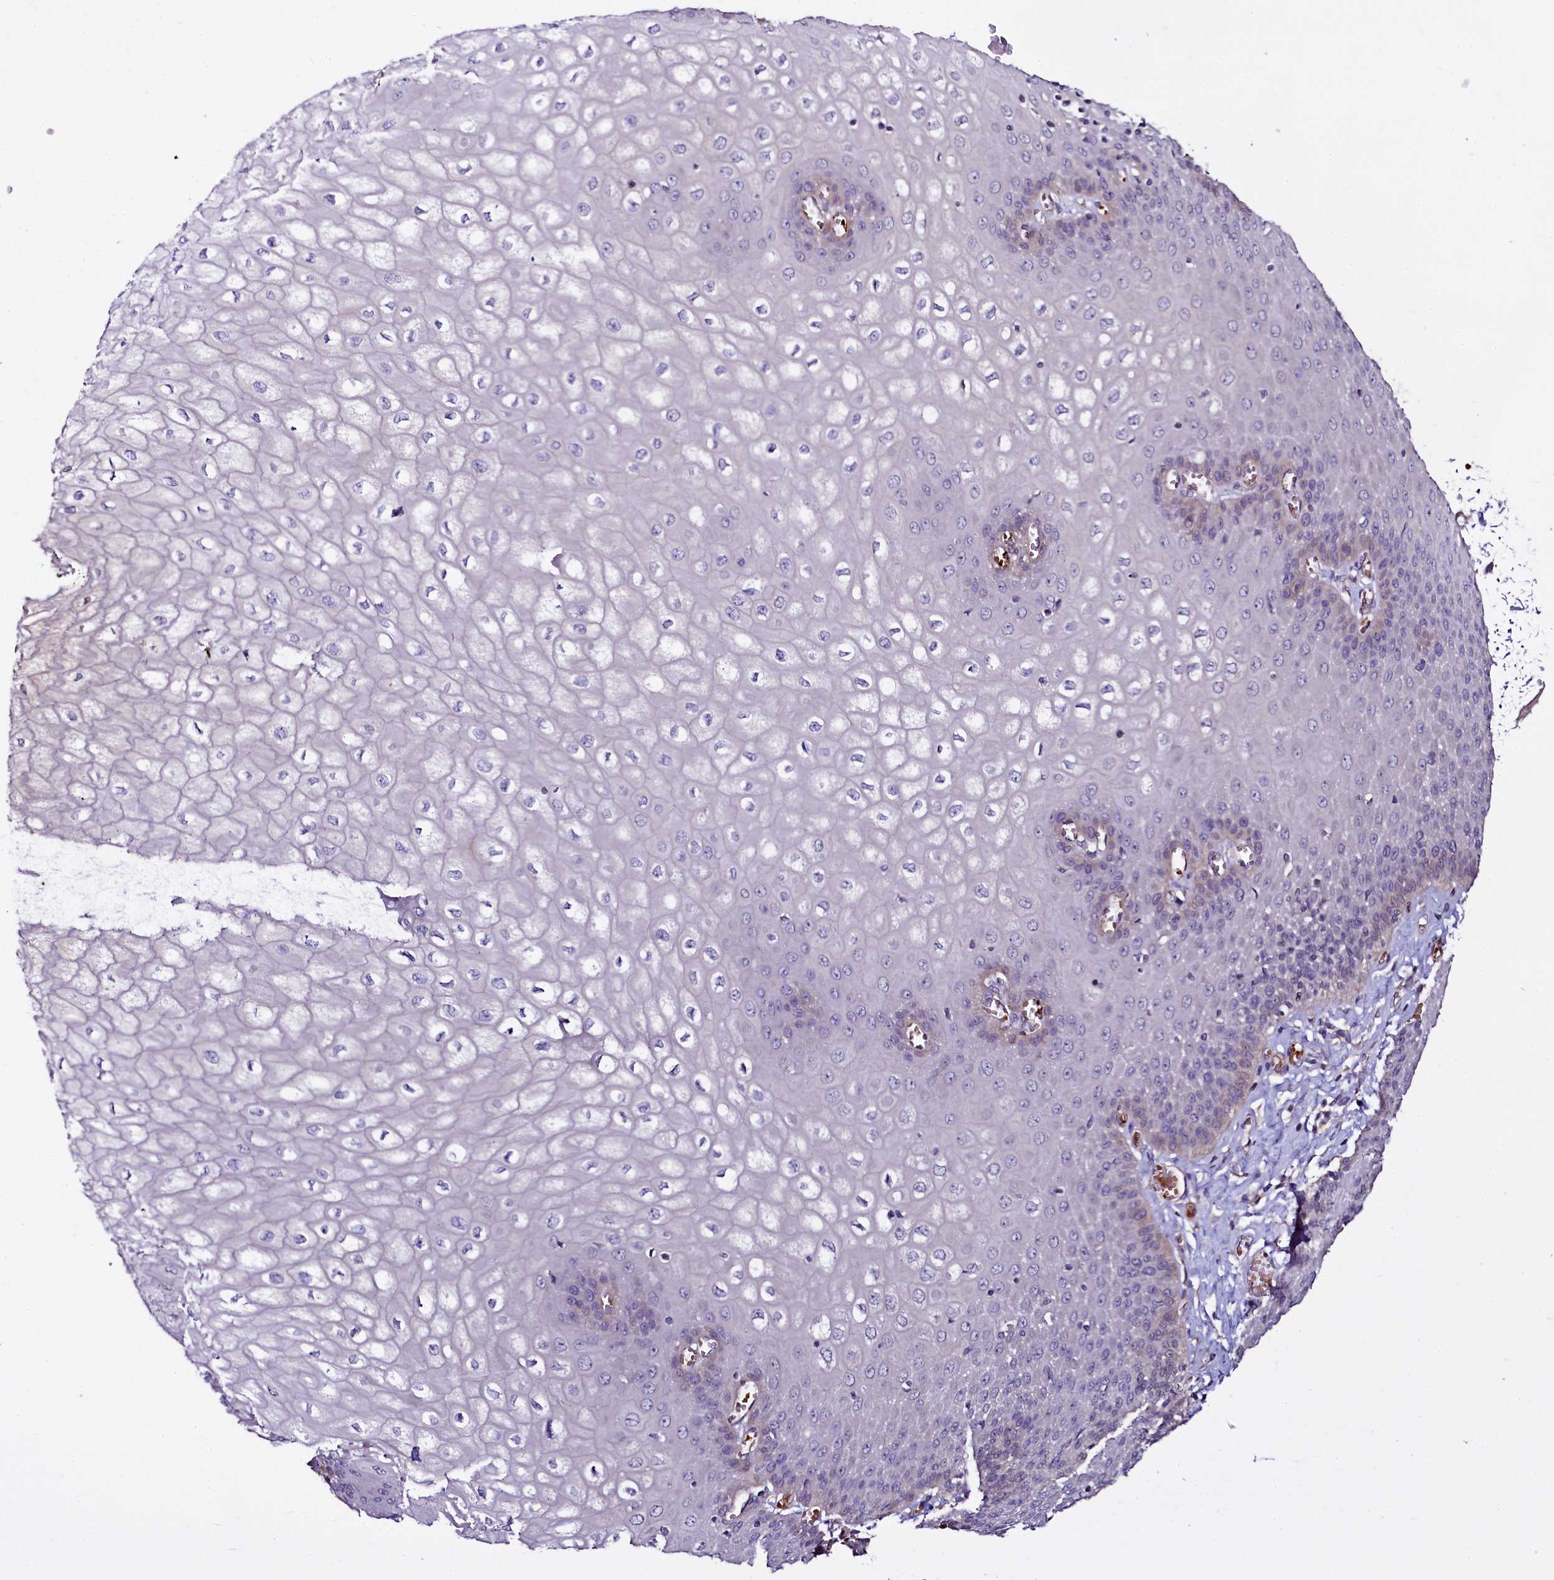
{"staining": {"intensity": "weak", "quantity": "<25%", "location": "cytoplasmic/membranous"}, "tissue": "esophagus", "cell_type": "Squamous epithelial cells", "image_type": "normal", "snomed": [{"axis": "morphology", "description": "Normal tissue, NOS"}, {"axis": "topography", "description": "Esophagus"}], "caption": "This is a micrograph of immunohistochemistry (IHC) staining of benign esophagus, which shows no expression in squamous epithelial cells.", "gene": "MEX3C", "patient": {"sex": "male", "age": 60}}